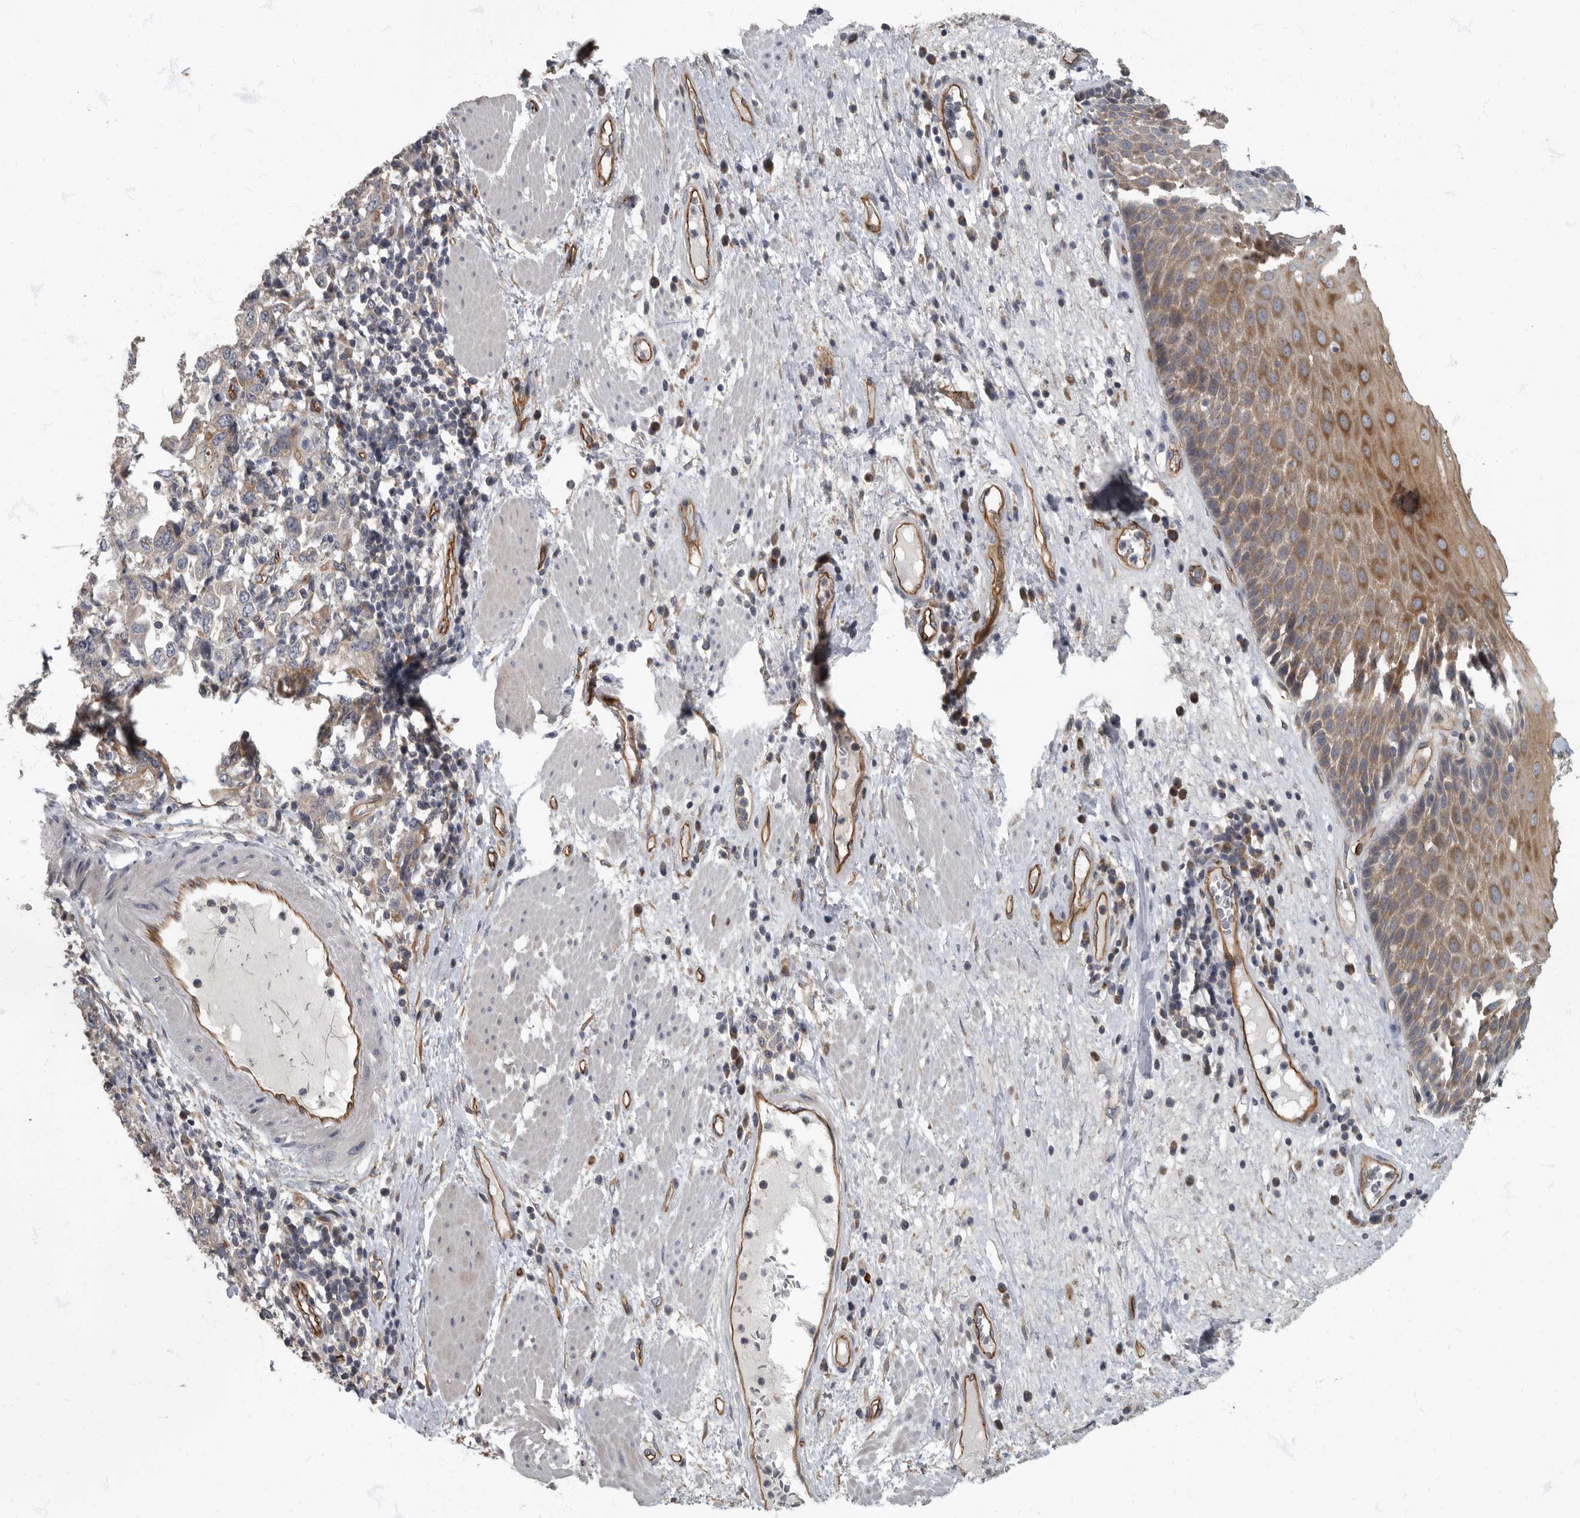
{"staining": {"intensity": "moderate", "quantity": "25%-75%", "location": "cytoplasmic/membranous"}, "tissue": "esophagus", "cell_type": "Squamous epithelial cells", "image_type": "normal", "snomed": [{"axis": "morphology", "description": "Normal tissue, NOS"}, {"axis": "morphology", "description": "Adenocarcinoma, NOS"}, {"axis": "topography", "description": "Esophagus"}], "caption": "Normal esophagus reveals moderate cytoplasmic/membranous expression in about 25%-75% of squamous epithelial cells, visualized by immunohistochemistry. The staining is performed using DAB brown chromogen to label protein expression. The nuclei are counter-stained blue using hematoxylin.", "gene": "PDK1", "patient": {"sex": "male", "age": 62}}